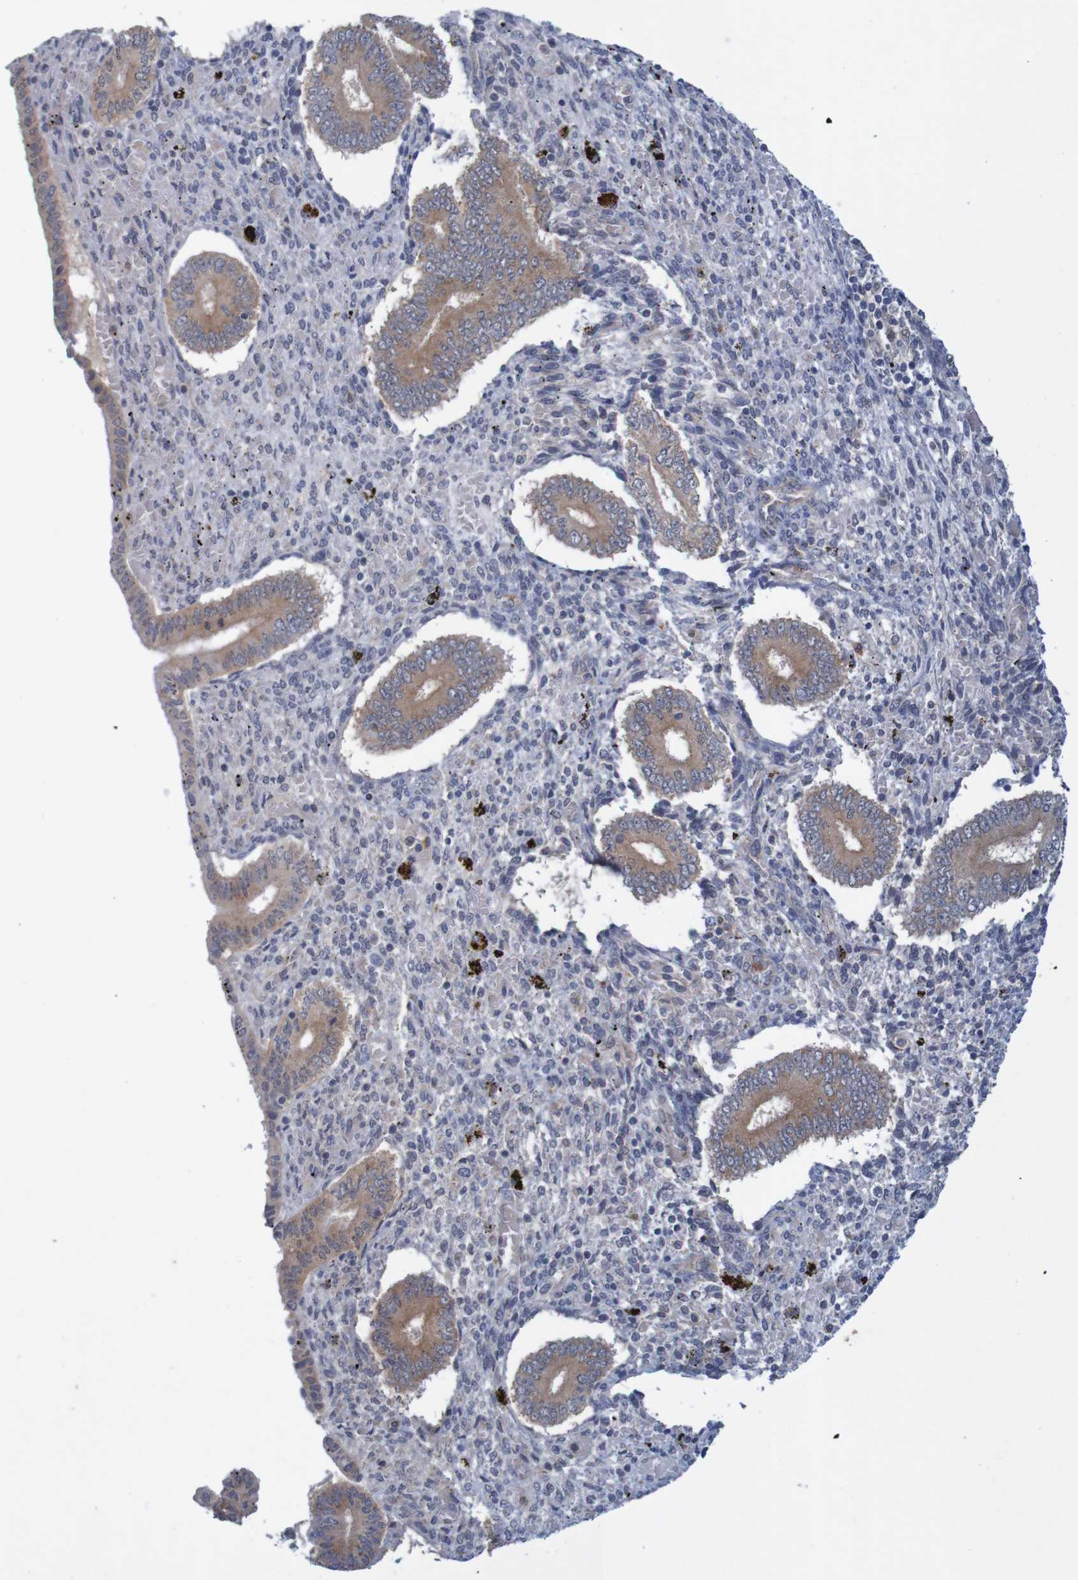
{"staining": {"intensity": "negative", "quantity": "none", "location": "none"}, "tissue": "endometrium", "cell_type": "Cells in endometrial stroma", "image_type": "normal", "snomed": [{"axis": "morphology", "description": "Normal tissue, NOS"}, {"axis": "topography", "description": "Endometrium"}], "caption": "Endometrium was stained to show a protein in brown. There is no significant staining in cells in endometrial stroma. (Immunohistochemistry (ihc), brightfield microscopy, high magnification).", "gene": "NAV2", "patient": {"sex": "female", "age": 42}}